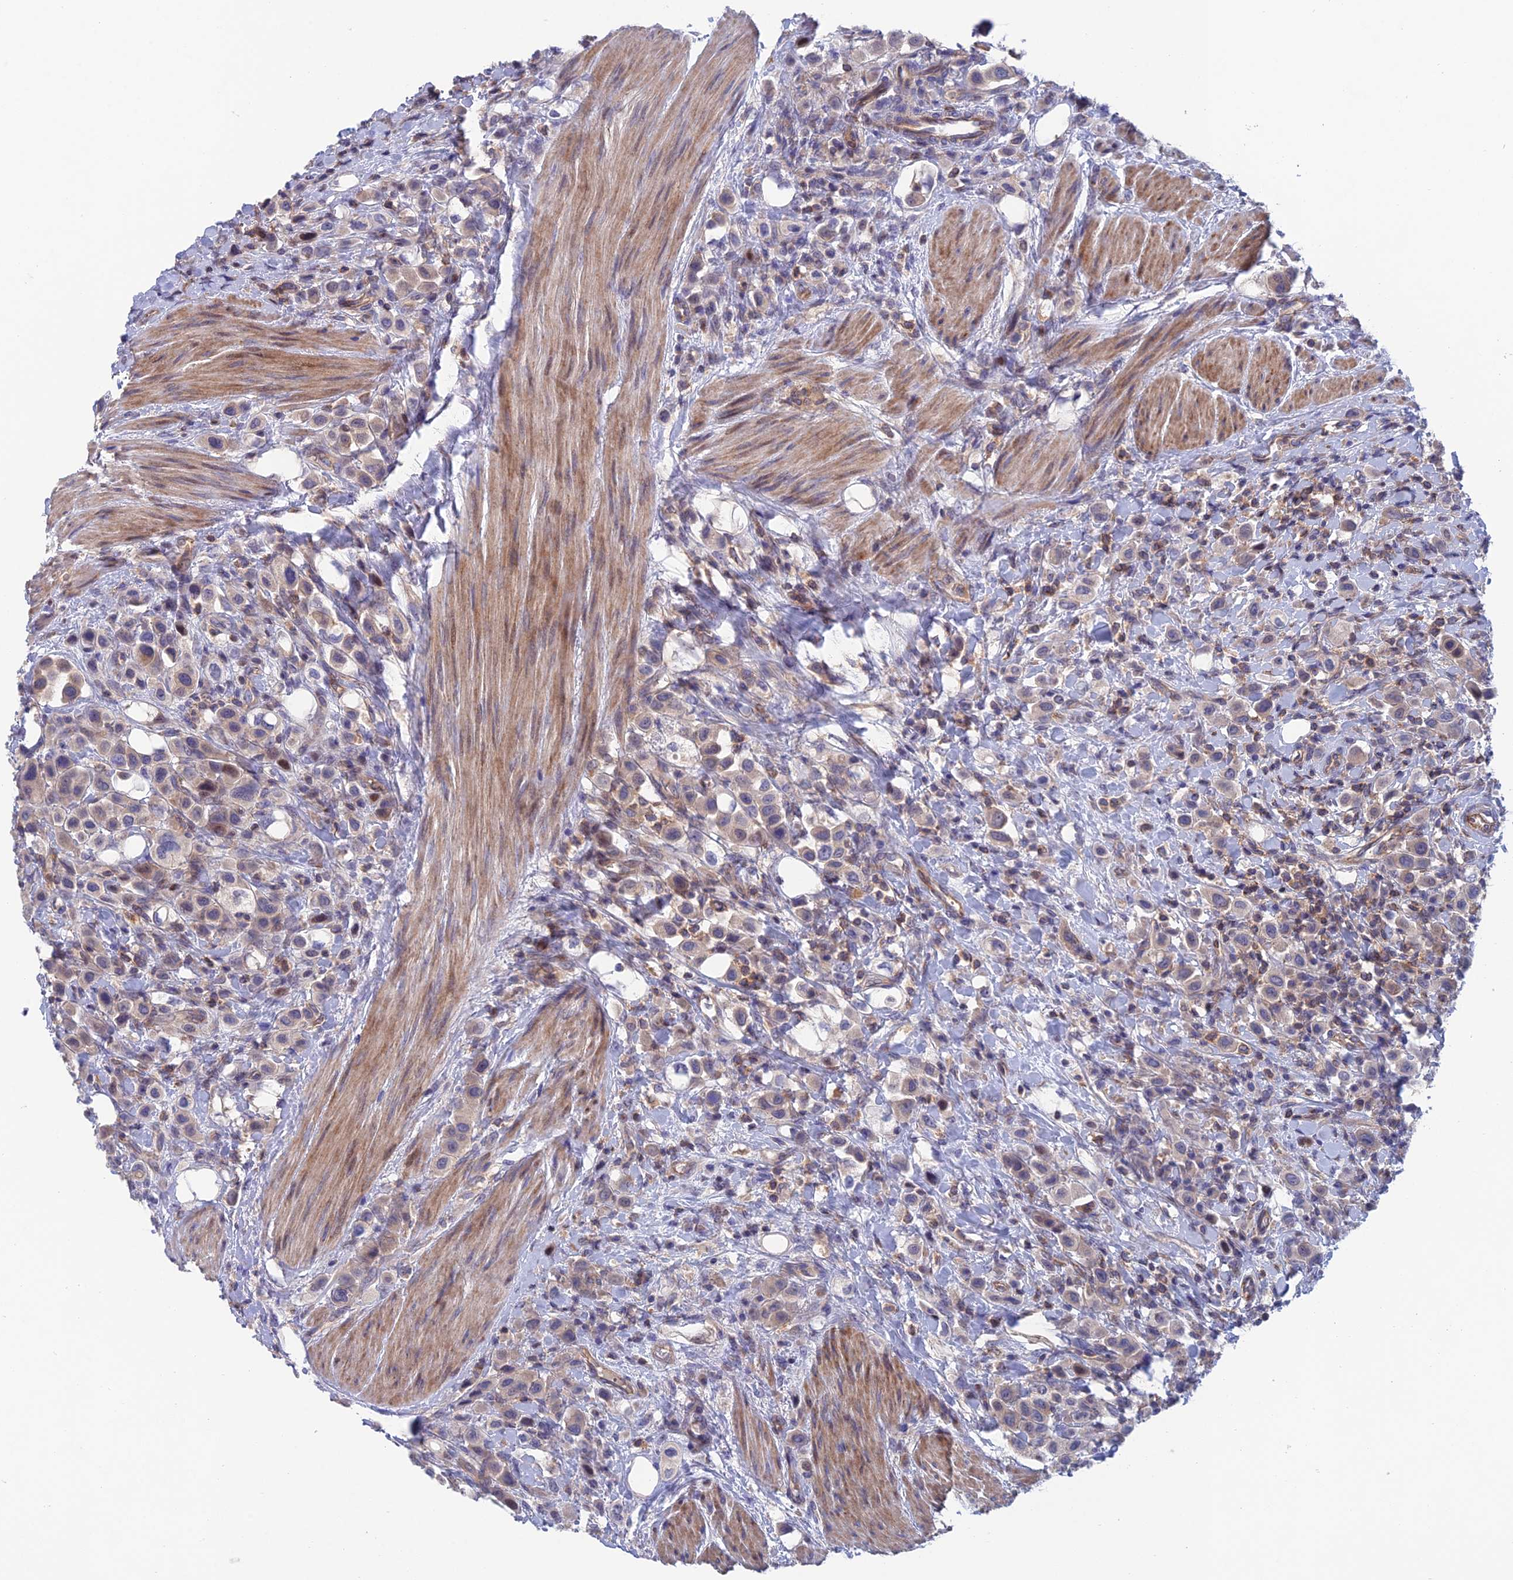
{"staining": {"intensity": "weak", "quantity": "25%-75%", "location": "cytoplasmic/membranous"}, "tissue": "urothelial cancer", "cell_type": "Tumor cells", "image_type": "cancer", "snomed": [{"axis": "morphology", "description": "Urothelial carcinoma, High grade"}, {"axis": "topography", "description": "Urinary bladder"}], "caption": "Tumor cells reveal low levels of weak cytoplasmic/membranous positivity in about 25%-75% of cells in human urothelial cancer.", "gene": "USP37", "patient": {"sex": "male", "age": 50}}